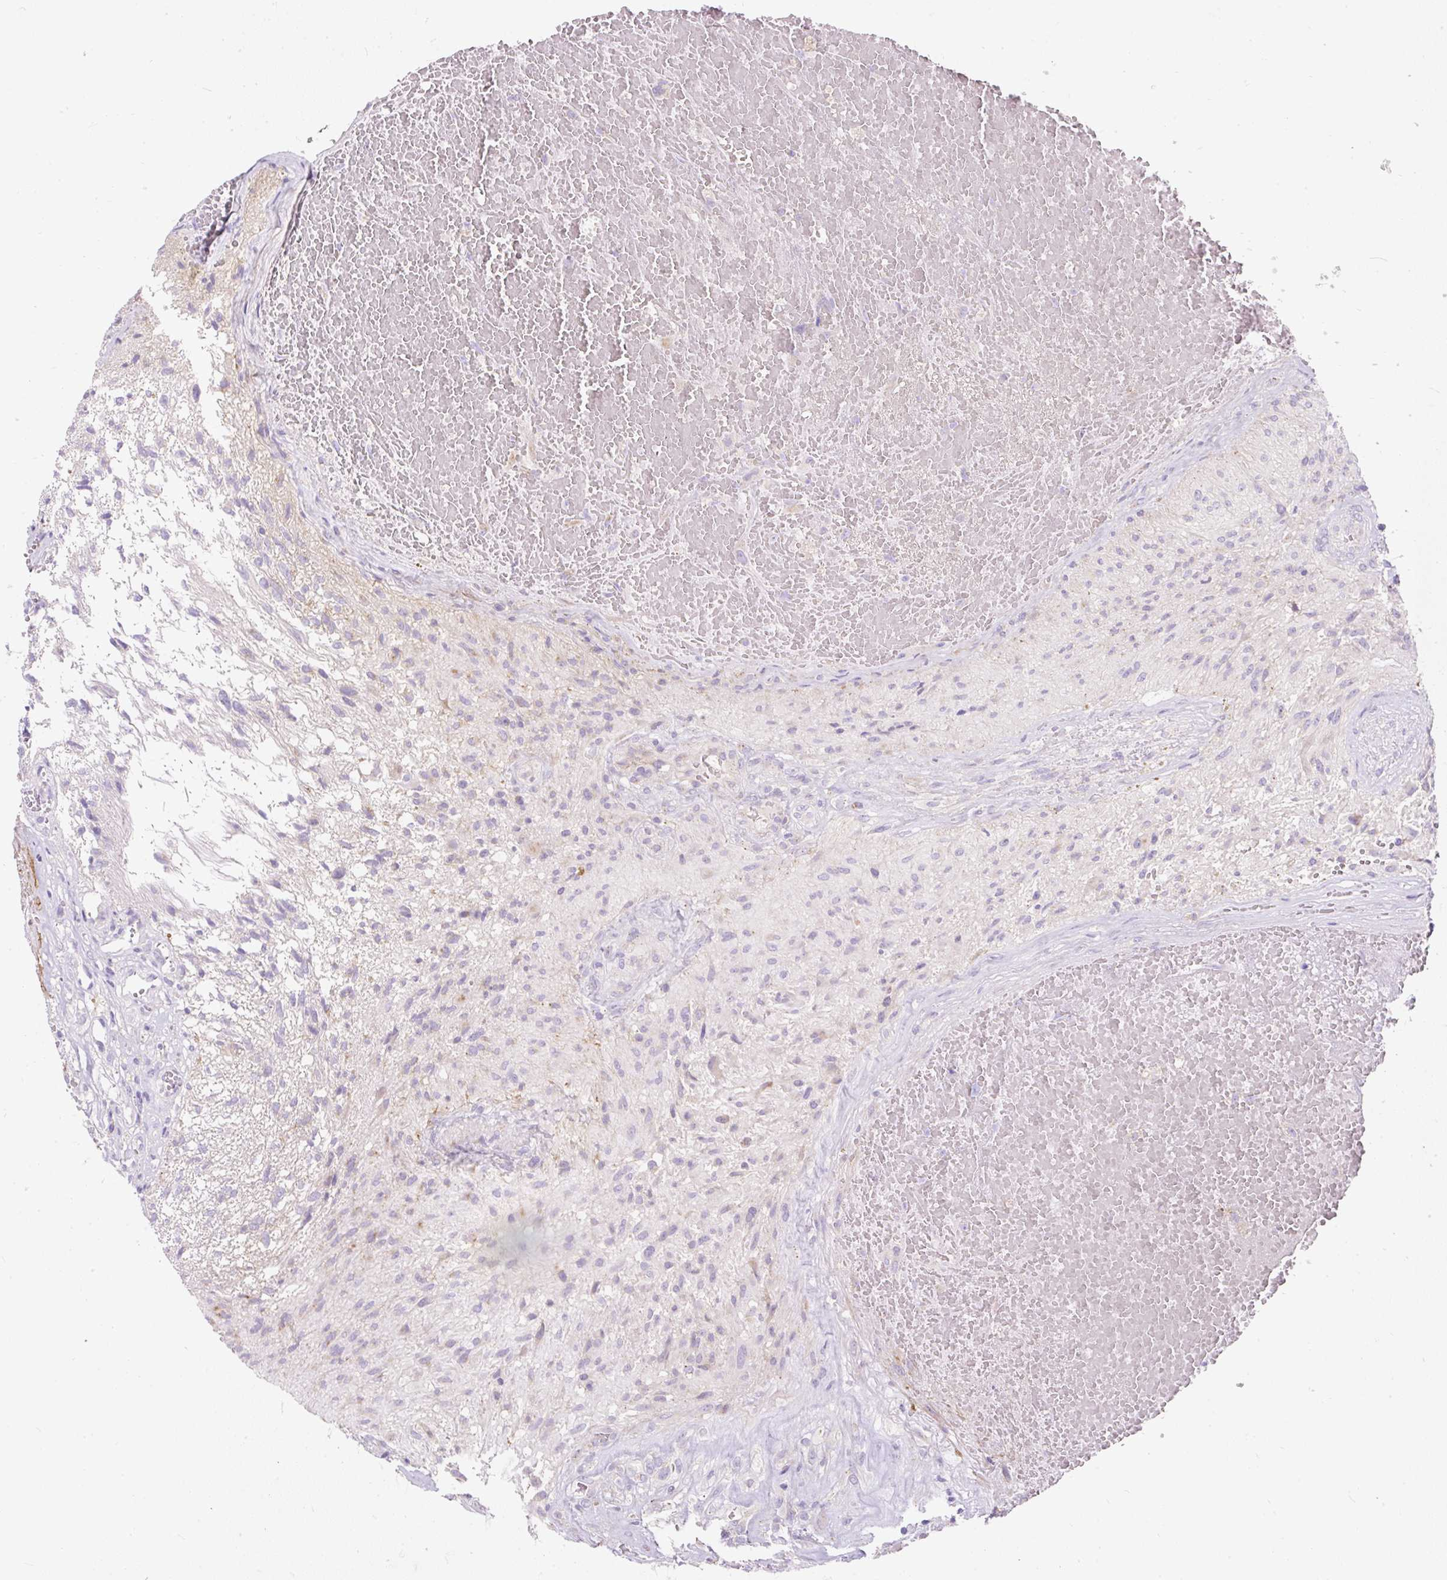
{"staining": {"intensity": "negative", "quantity": "none", "location": "none"}, "tissue": "glioma", "cell_type": "Tumor cells", "image_type": "cancer", "snomed": [{"axis": "morphology", "description": "Glioma, malignant, High grade"}, {"axis": "topography", "description": "Brain"}], "caption": "Human glioma stained for a protein using IHC shows no staining in tumor cells.", "gene": "SUSD5", "patient": {"sex": "male", "age": 56}}